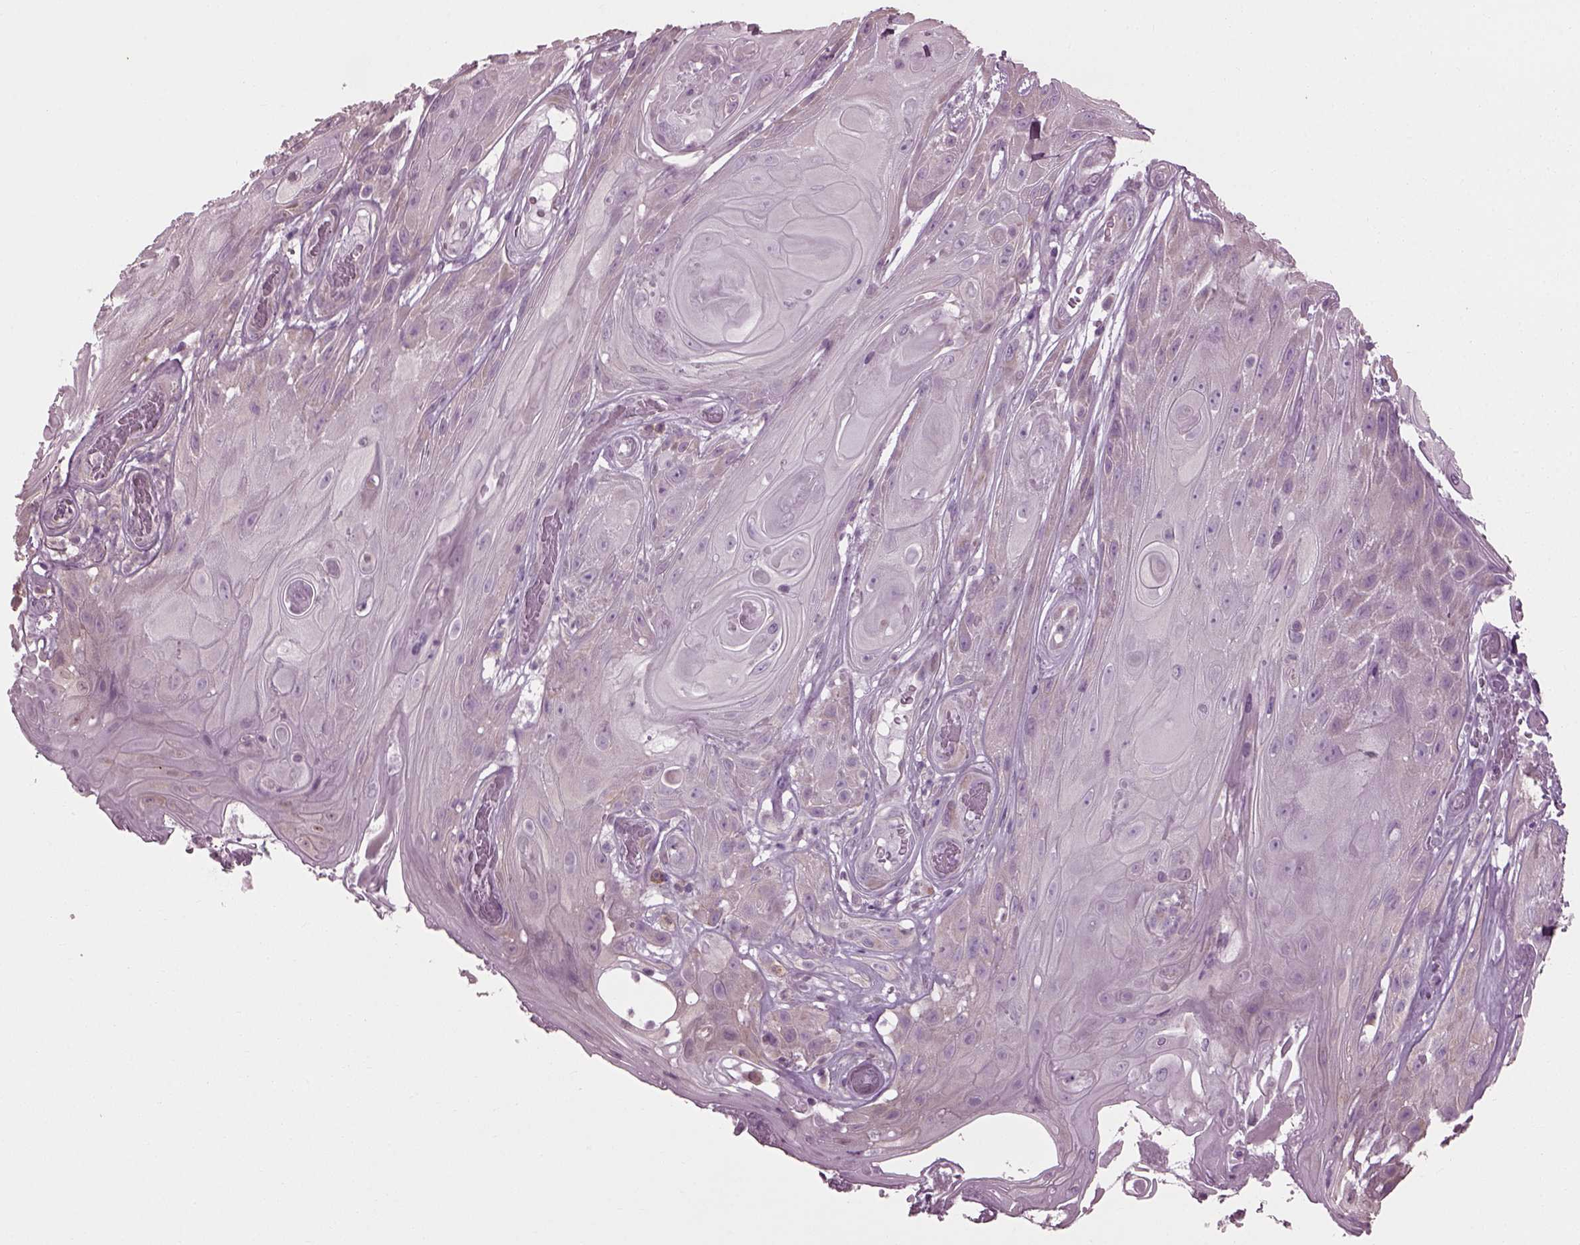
{"staining": {"intensity": "negative", "quantity": "none", "location": "none"}, "tissue": "skin cancer", "cell_type": "Tumor cells", "image_type": "cancer", "snomed": [{"axis": "morphology", "description": "Squamous cell carcinoma, NOS"}, {"axis": "topography", "description": "Skin"}], "caption": "Immunohistochemistry (IHC) image of neoplastic tissue: human skin squamous cell carcinoma stained with DAB exhibits no significant protein expression in tumor cells.", "gene": "CABP5", "patient": {"sex": "male", "age": 62}}